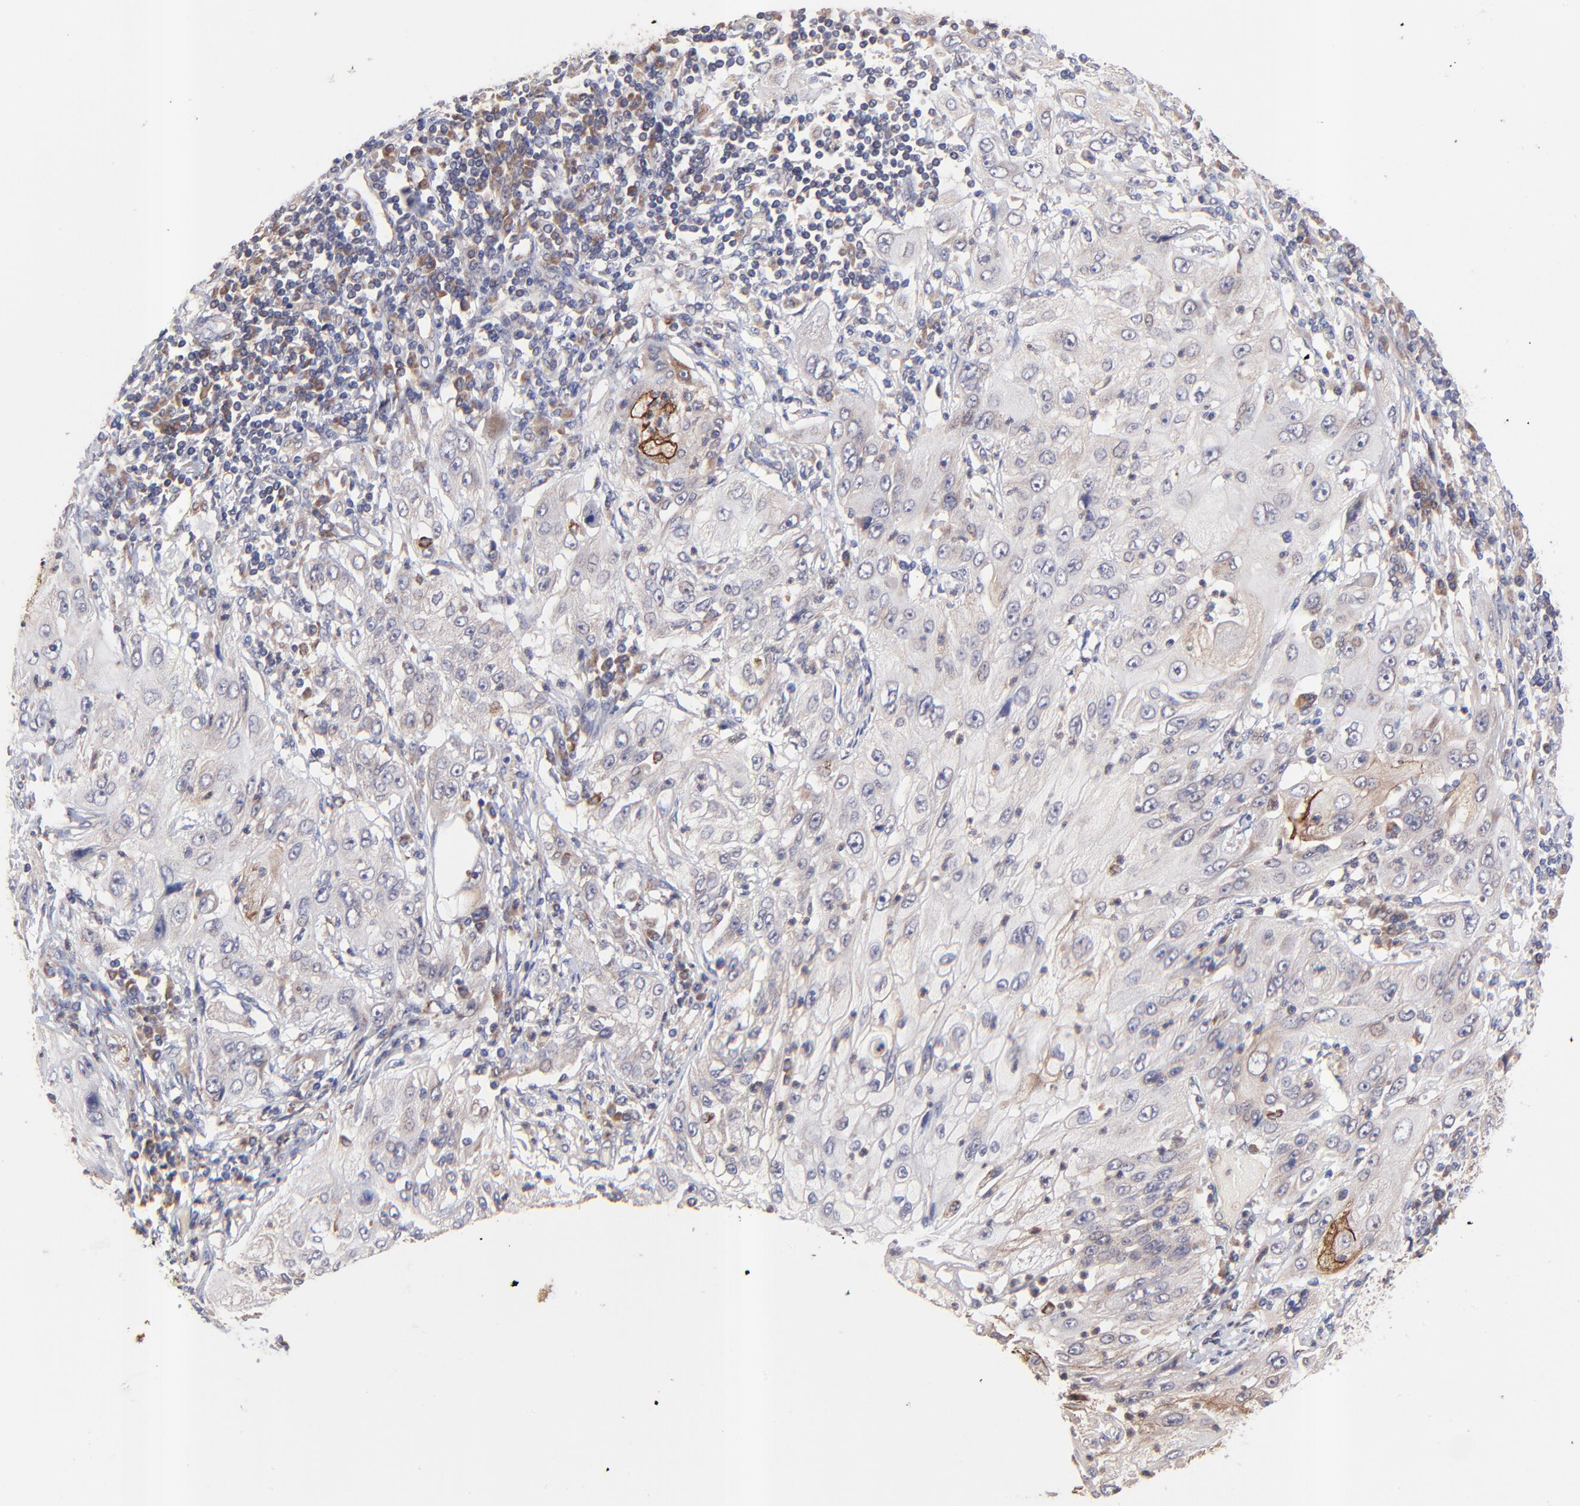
{"staining": {"intensity": "weak", "quantity": "<25%", "location": "cytoplasmic/membranous"}, "tissue": "lung cancer", "cell_type": "Tumor cells", "image_type": "cancer", "snomed": [{"axis": "morphology", "description": "Inflammation, NOS"}, {"axis": "morphology", "description": "Squamous cell carcinoma, NOS"}, {"axis": "topography", "description": "Lymph node"}, {"axis": "topography", "description": "Soft tissue"}, {"axis": "topography", "description": "Lung"}], "caption": "Image shows no significant protein staining in tumor cells of lung cancer.", "gene": "BAIAP2L2", "patient": {"sex": "male", "age": 66}}